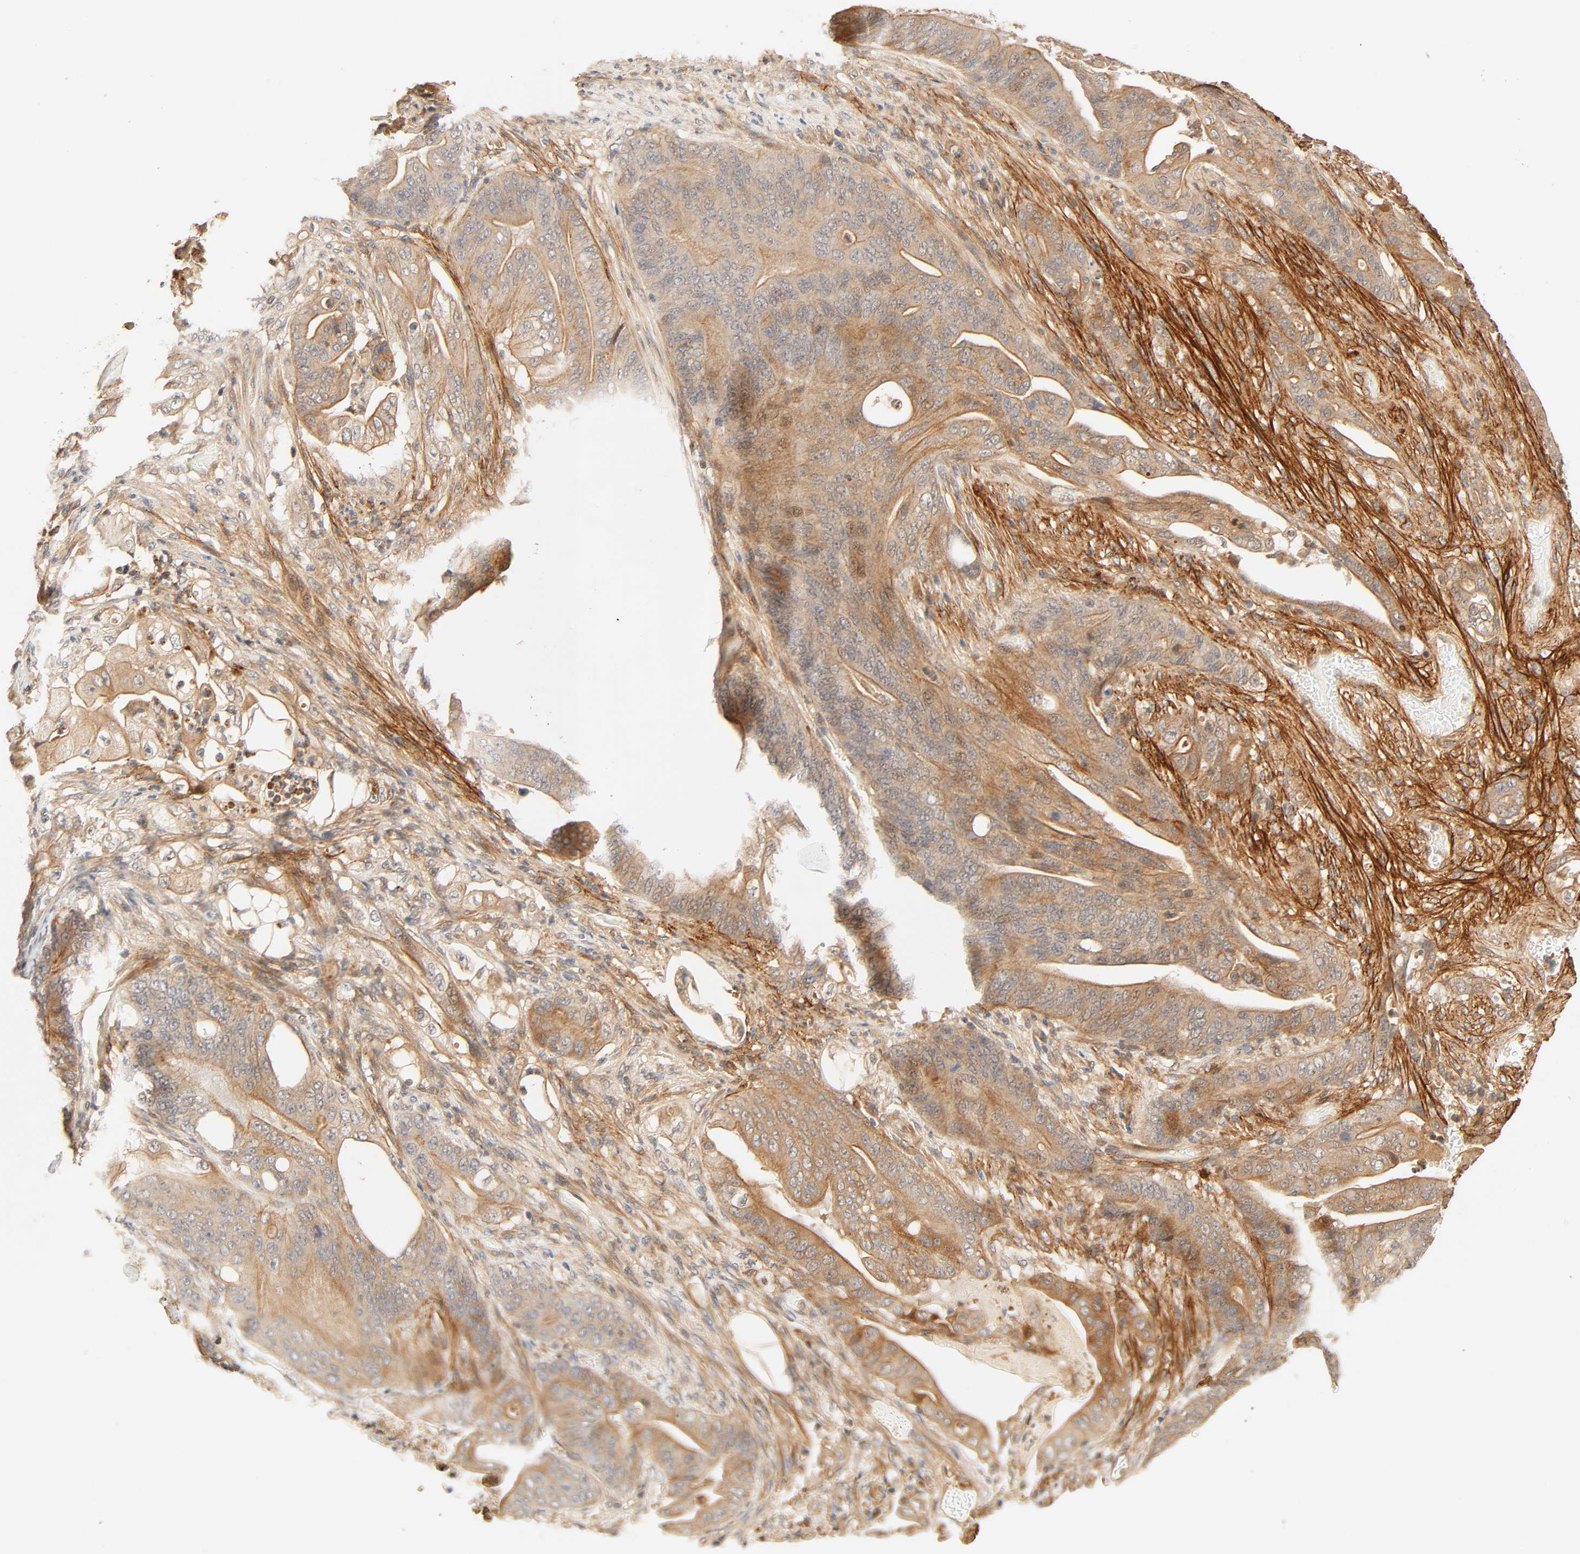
{"staining": {"intensity": "moderate", "quantity": ">75%", "location": "cytoplasmic/membranous"}, "tissue": "stomach cancer", "cell_type": "Tumor cells", "image_type": "cancer", "snomed": [{"axis": "morphology", "description": "Adenocarcinoma, NOS"}, {"axis": "topography", "description": "Stomach"}], "caption": "DAB immunohistochemical staining of stomach cancer (adenocarcinoma) demonstrates moderate cytoplasmic/membranous protein expression in about >75% of tumor cells.", "gene": "CACNA1G", "patient": {"sex": "female", "age": 73}}